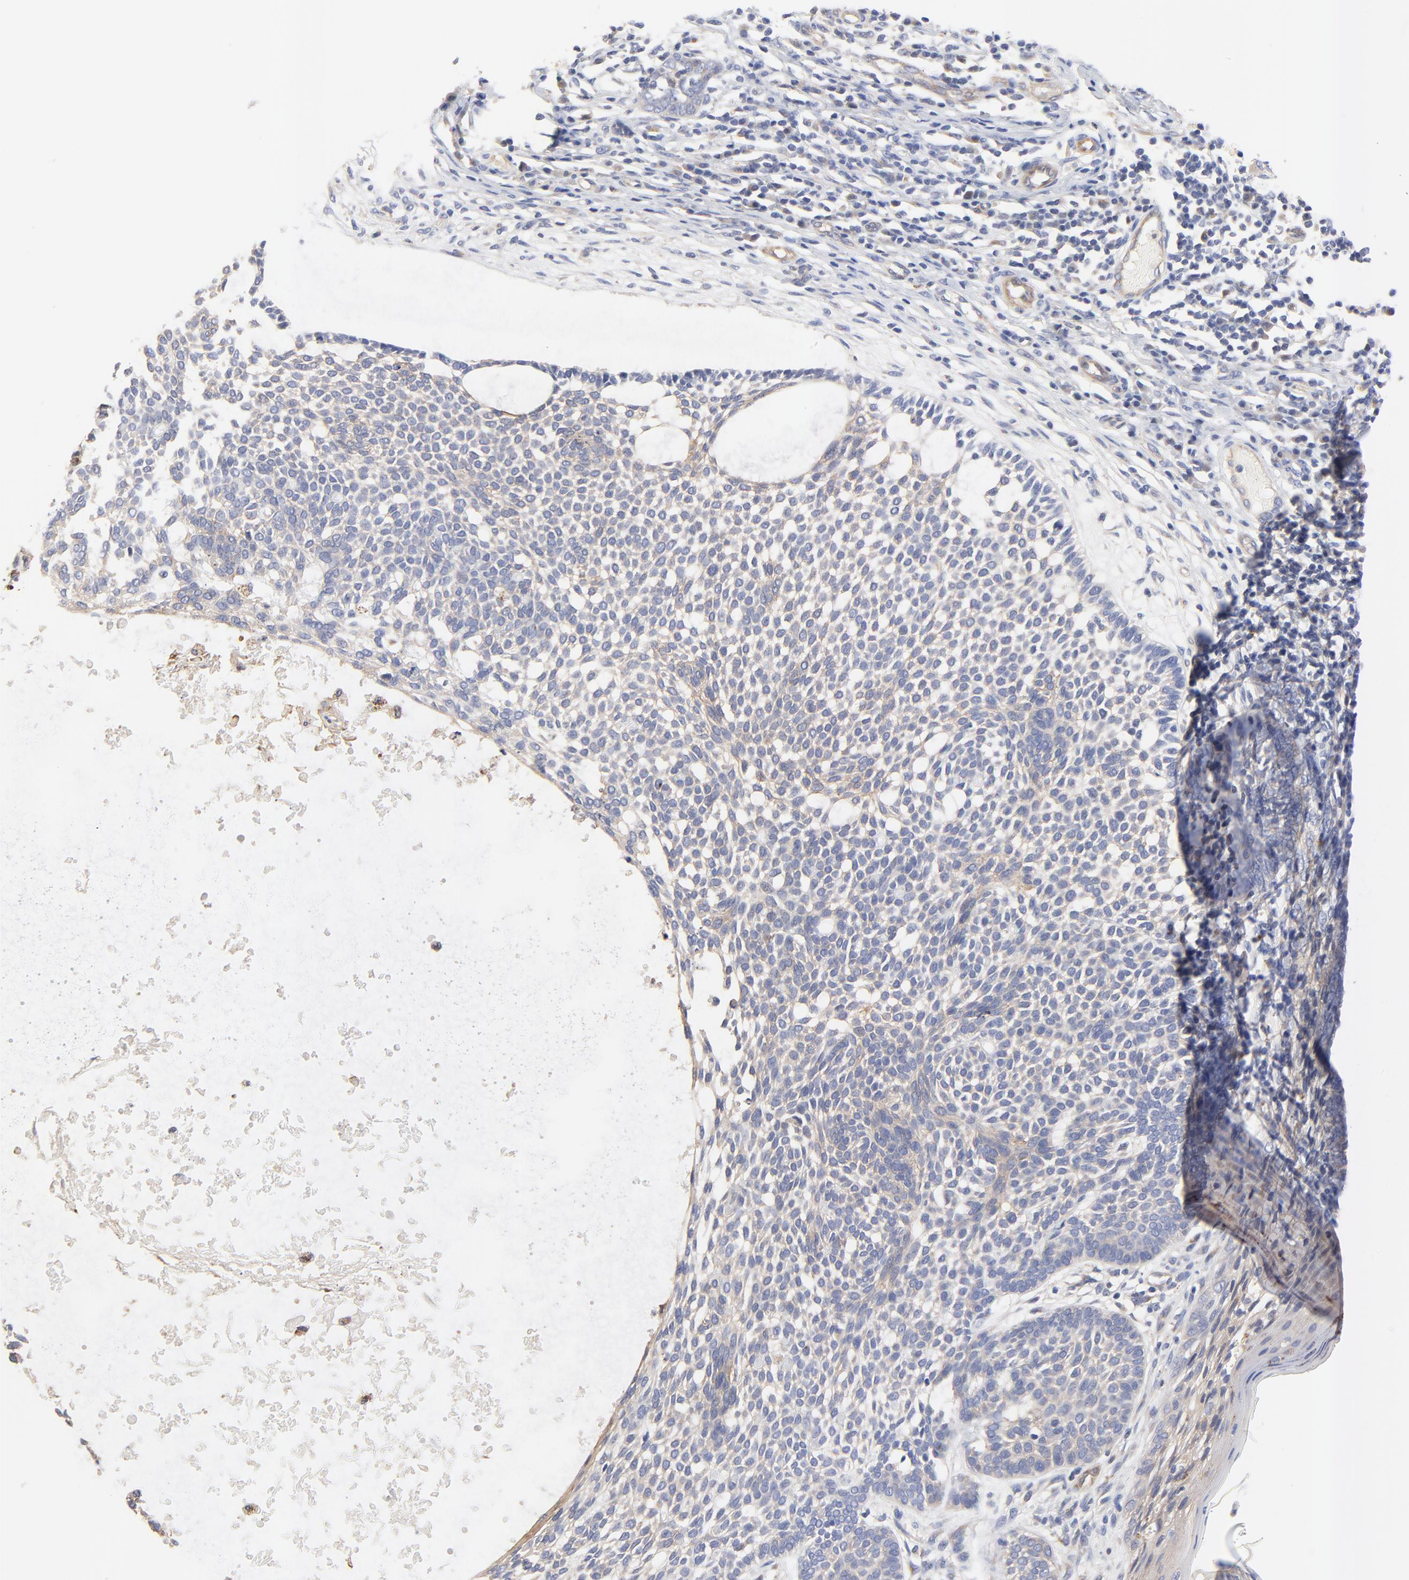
{"staining": {"intensity": "negative", "quantity": "none", "location": "none"}, "tissue": "skin cancer", "cell_type": "Tumor cells", "image_type": "cancer", "snomed": [{"axis": "morphology", "description": "Basal cell carcinoma"}, {"axis": "topography", "description": "Skin"}], "caption": "Human basal cell carcinoma (skin) stained for a protein using immunohistochemistry (IHC) displays no positivity in tumor cells.", "gene": "FBXL2", "patient": {"sex": "male", "age": 87}}